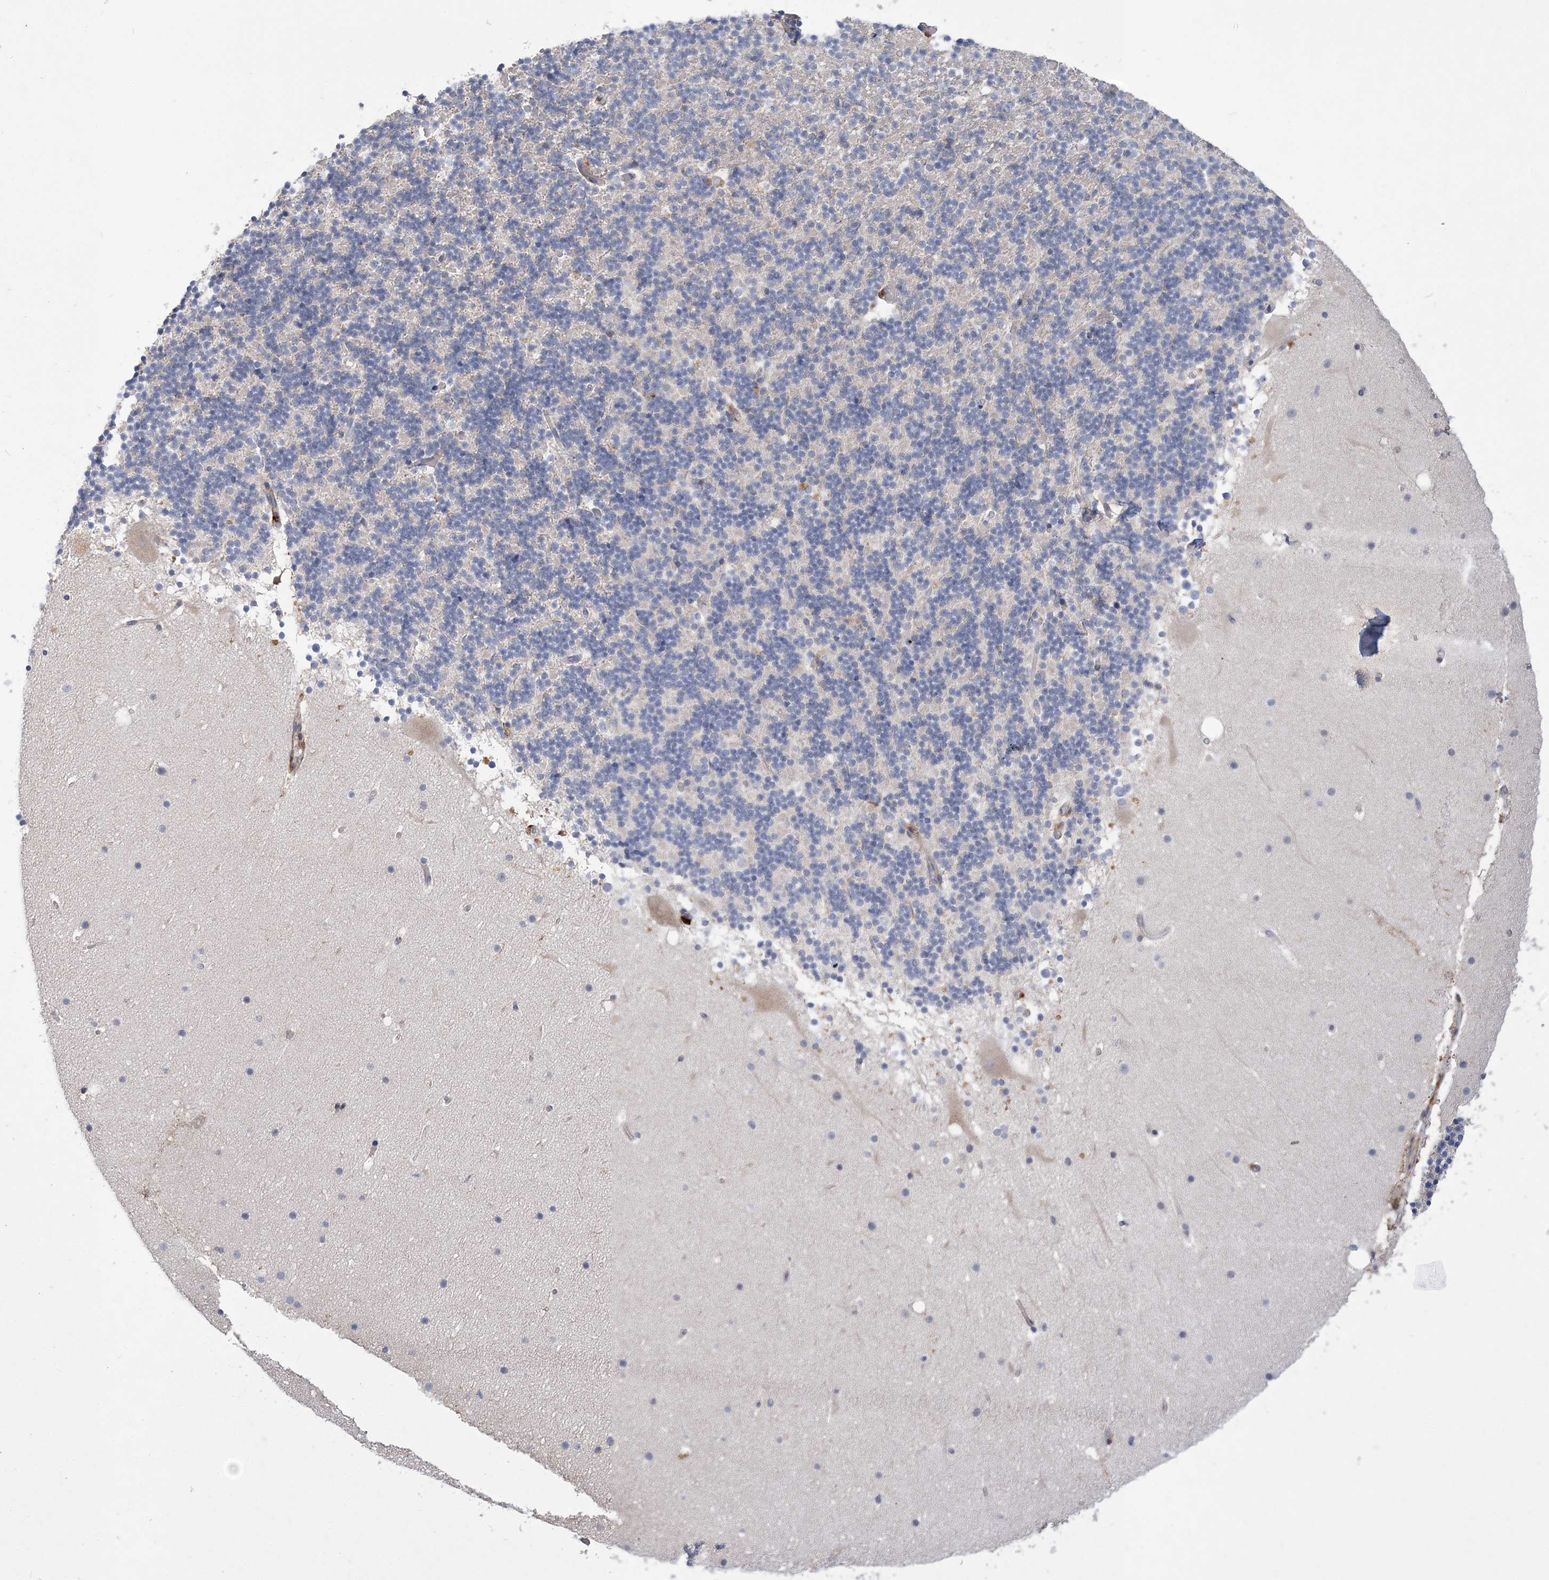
{"staining": {"intensity": "negative", "quantity": "none", "location": "none"}, "tissue": "cerebellum", "cell_type": "Cells in granular layer", "image_type": "normal", "snomed": [{"axis": "morphology", "description": "Normal tissue, NOS"}, {"axis": "topography", "description": "Cerebellum"}], "caption": "Immunohistochemistry (IHC) histopathology image of unremarkable cerebellum stained for a protein (brown), which demonstrates no expression in cells in granular layer. (IHC, brightfield microscopy, high magnification).", "gene": "TSPEAR", "patient": {"sex": "male", "age": 57}}